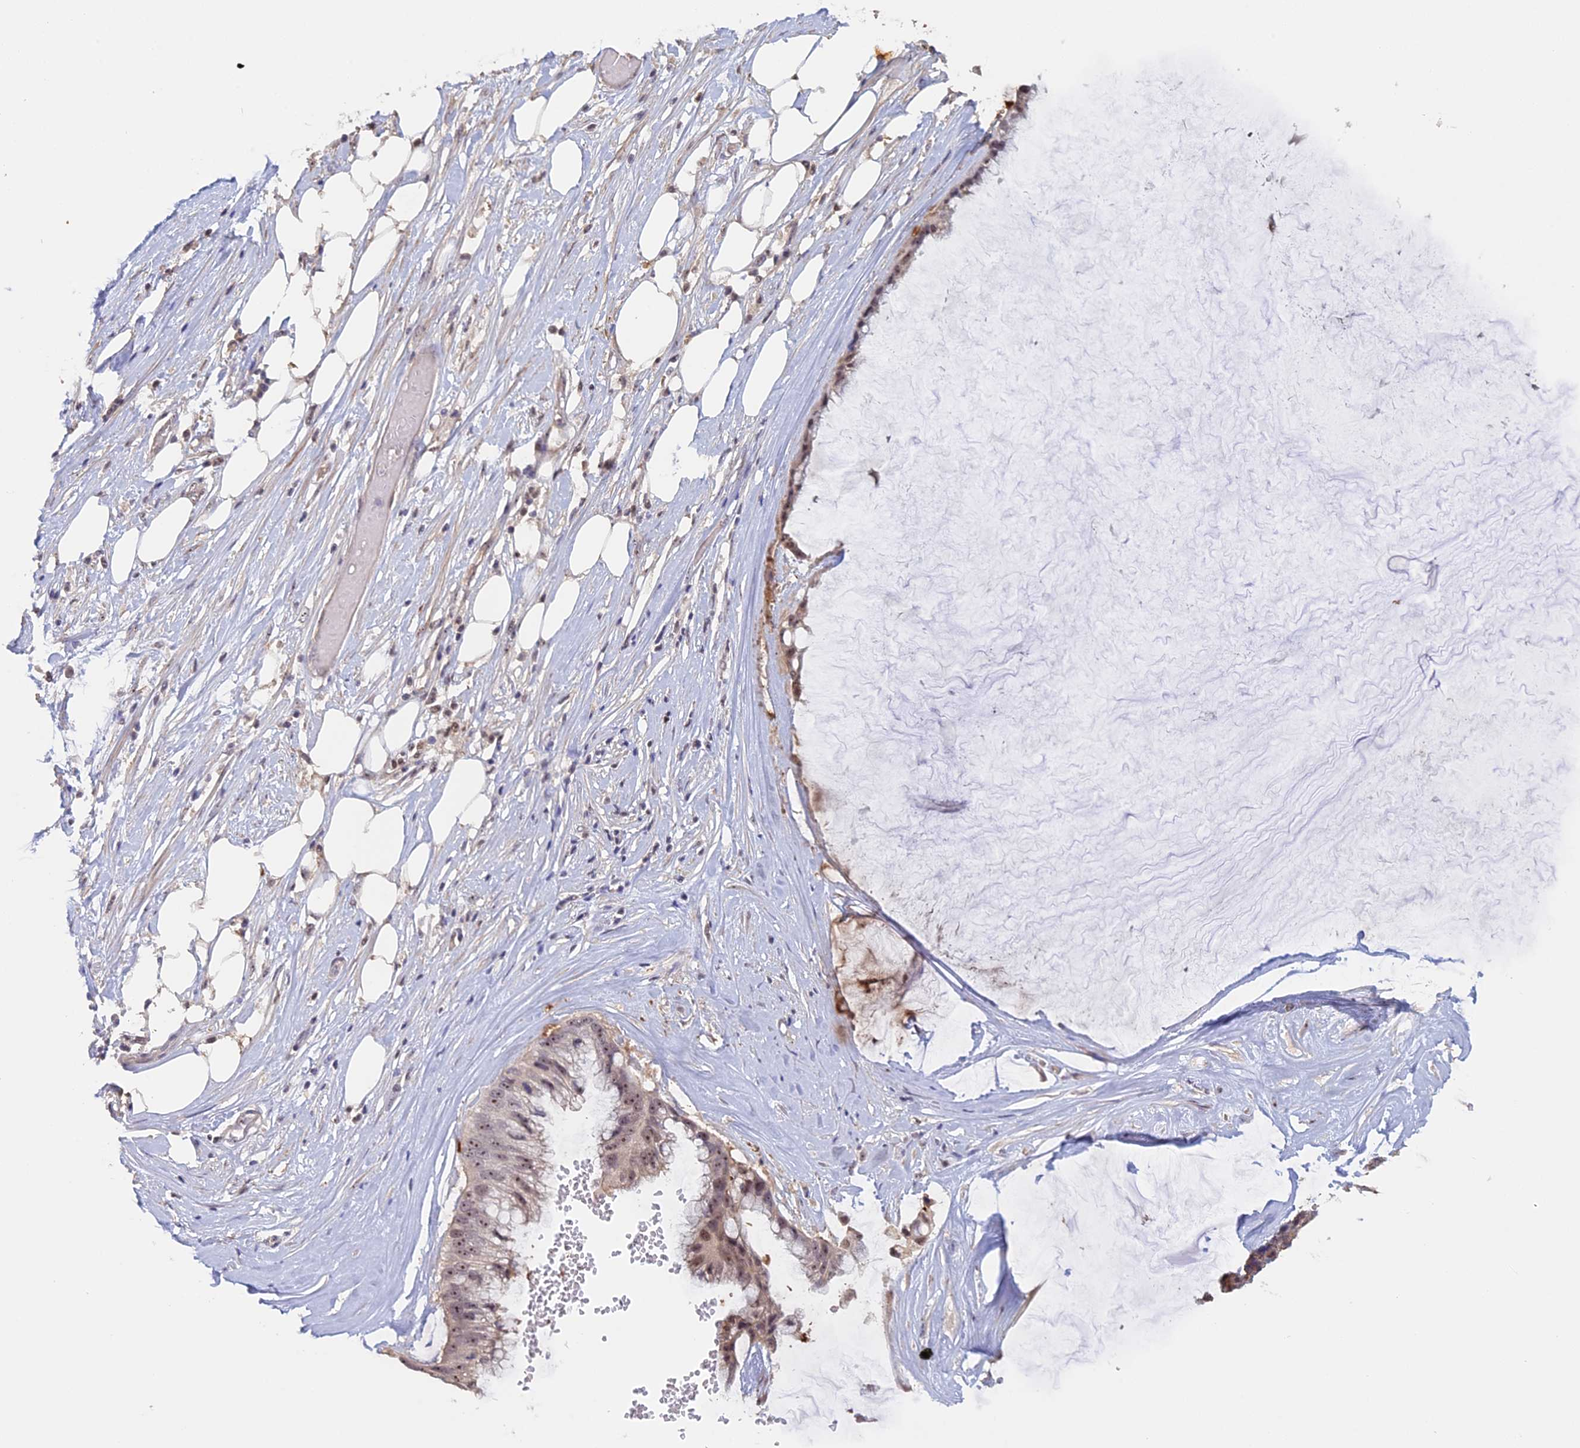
{"staining": {"intensity": "weak", "quantity": "25%-75%", "location": "nuclear"}, "tissue": "ovarian cancer", "cell_type": "Tumor cells", "image_type": "cancer", "snomed": [{"axis": "morphology", "description": "Cystadenocarcinoma, mucinous, NOS"}, {"axis": "topography", "description": "Ovary"}], "caption": "Brown immunohistochemical staining in ovarian cancer demonstrates weak nuclear positivity in approximately 25%-75% of tumor cells.", "gene": "FAM98C", "patient": {"sex": "female", "age": 39}}